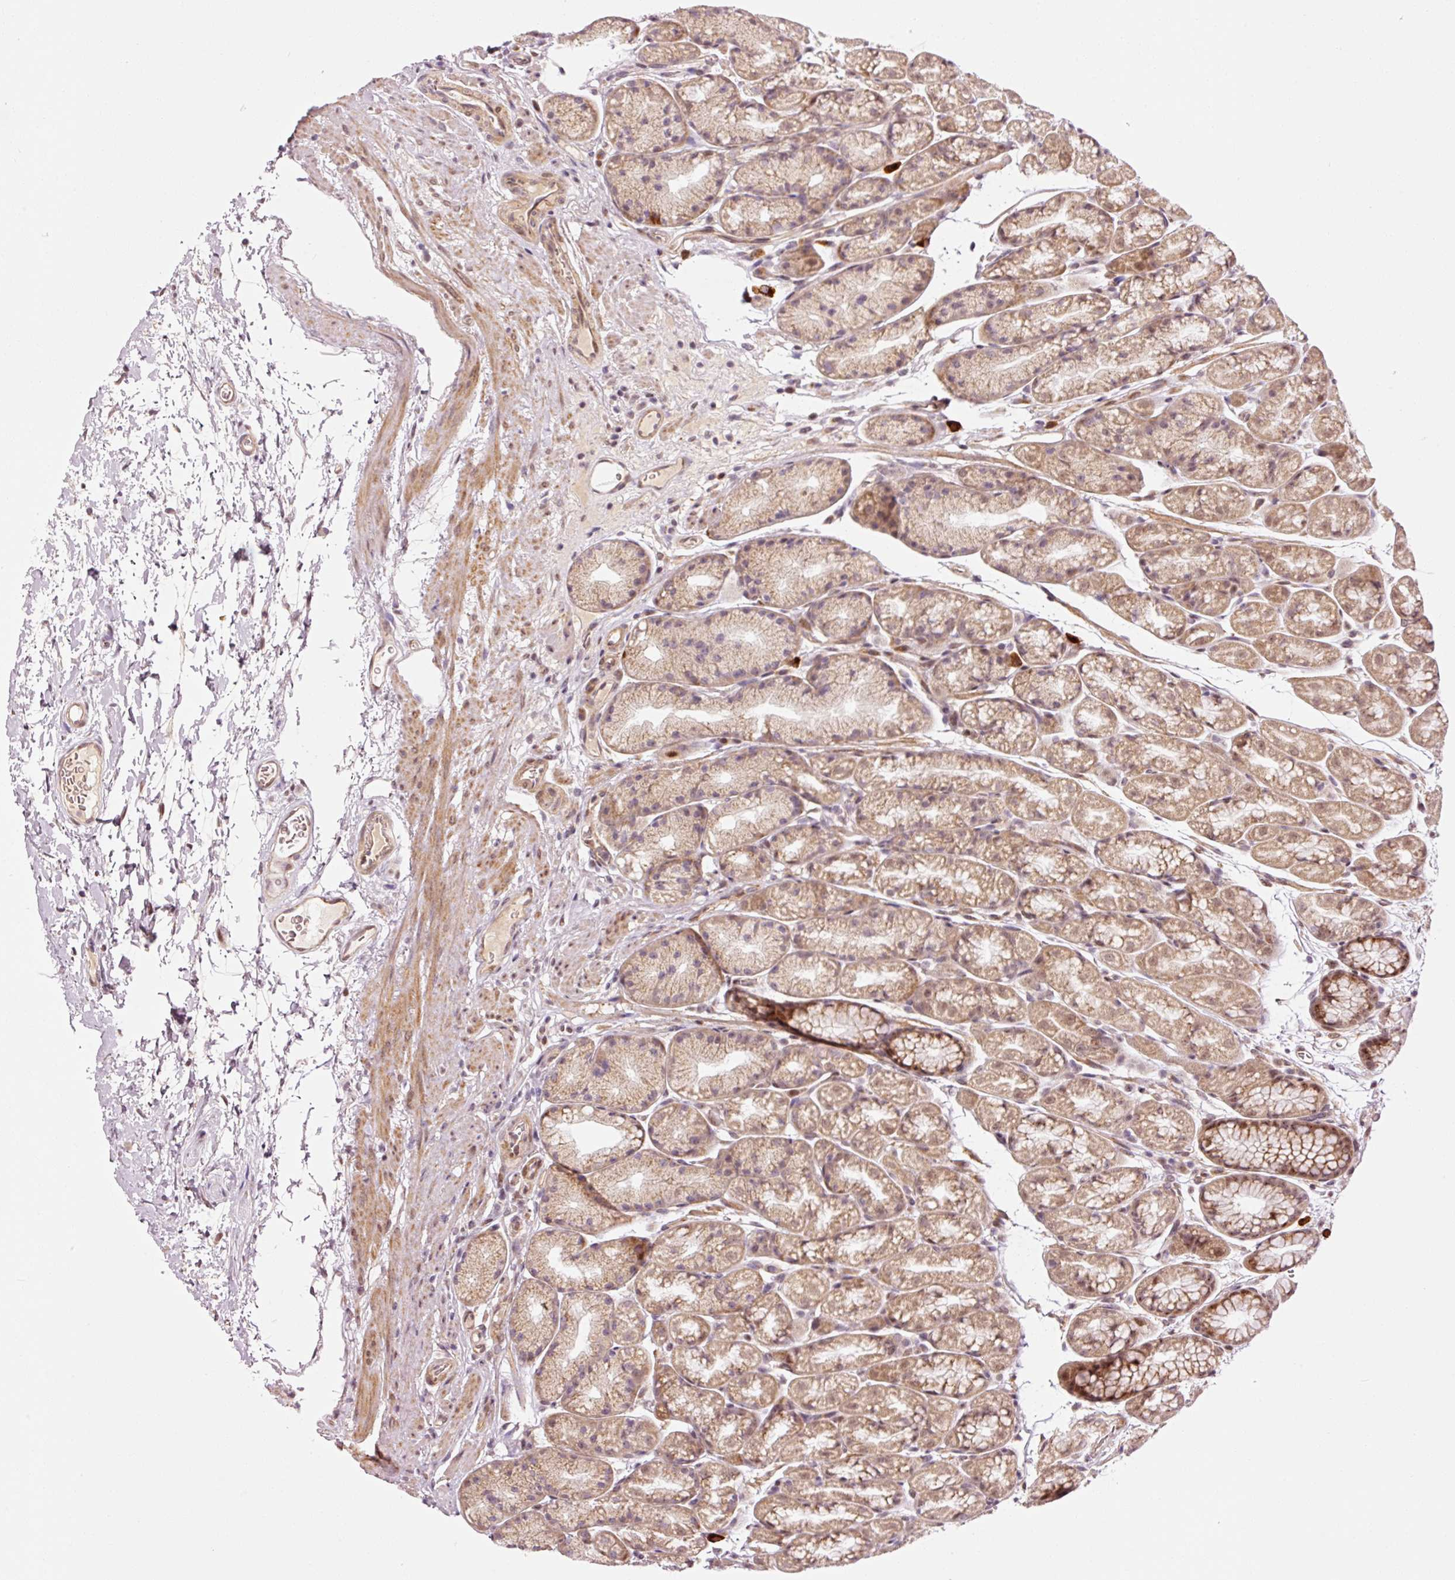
{"staining": {"intensity": "moderate", "quantity": ">75%", "location": "cytoplasmic/membranous,nuclear"}, "tissue": "stomach", "cell_type": "Glandular cells", "image_type": "normal", "snomed": [{"axis": "morphology", "description": "Normal tissue, NOS"}, {"axis": "topography", "description": "Stomach, lower"}], "caption": "IHC (DAB) staining of benign human stomach displays moderate cytoplasmic/membranous,nuclear protein staining in approximately >75% of glandular cells. (brown staining indicates protein expression, while blue staining denotes nuclei).", "gene": "ANKRD20A1", "patient": {"sex": "male", "age": 67}}